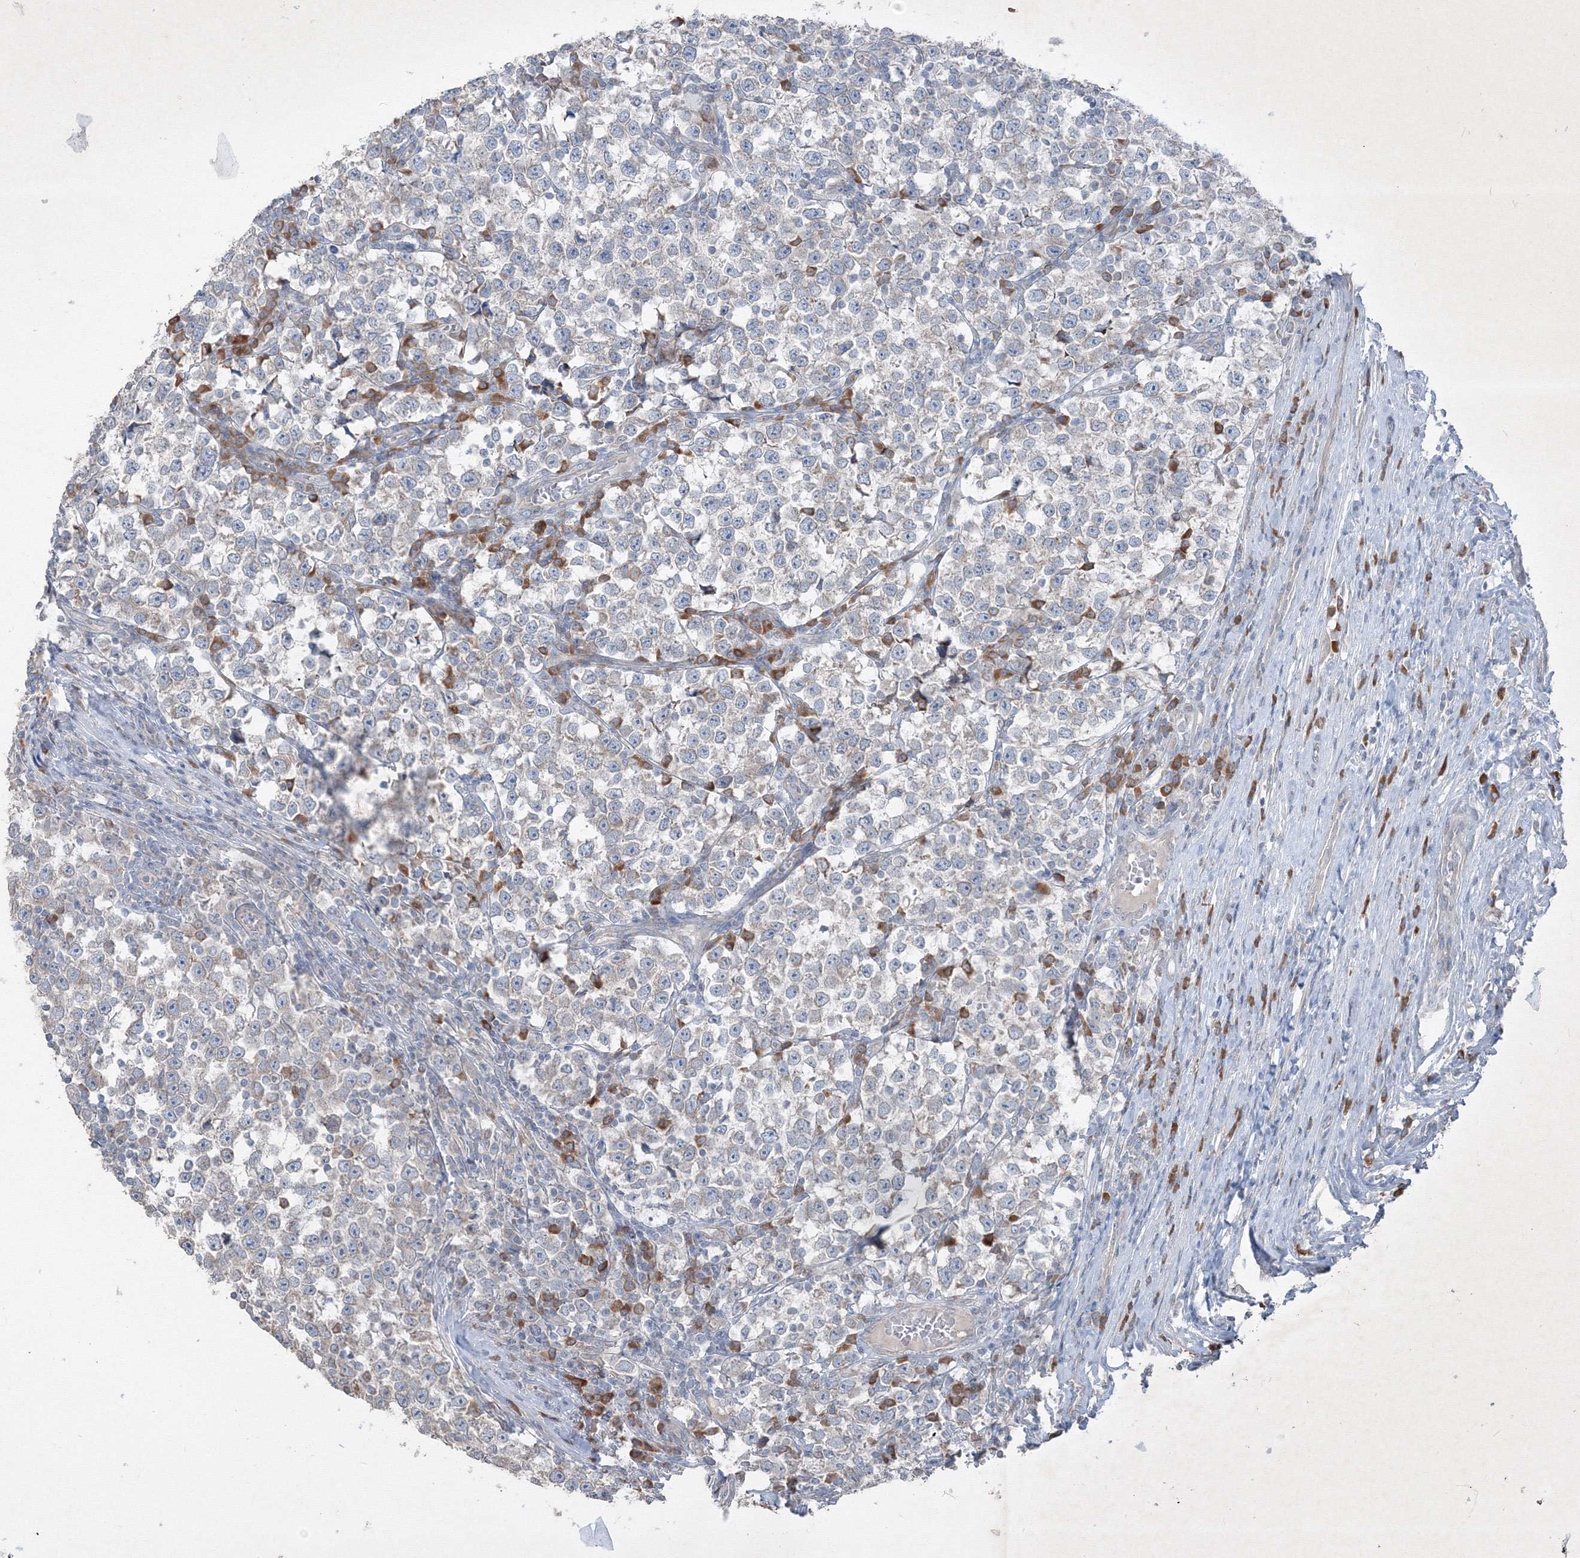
{"staining": {"intensity": "weak", "quantity": "<25%", "location": "cytoplasmic/membranous"}, "tissue": "testis cancer", "cell_type": "Tumor cells", "image_type": "cancer", "snomed": [{"axis": "morphology", "description": "Normal tissue, NOS"}, {"axis": "morphology", "description": "Seminoma, NOS"}, {"axis": "topography", "description": "Testis"}], "caption": "High power microscopy histopathology image of an immunohistochemistry (IHC) histopathology image of testis cancer, revealing no significant expression in tumor cells.", "gene": "IFNAR1", "patient": {"sex": "male", "age": 43}}